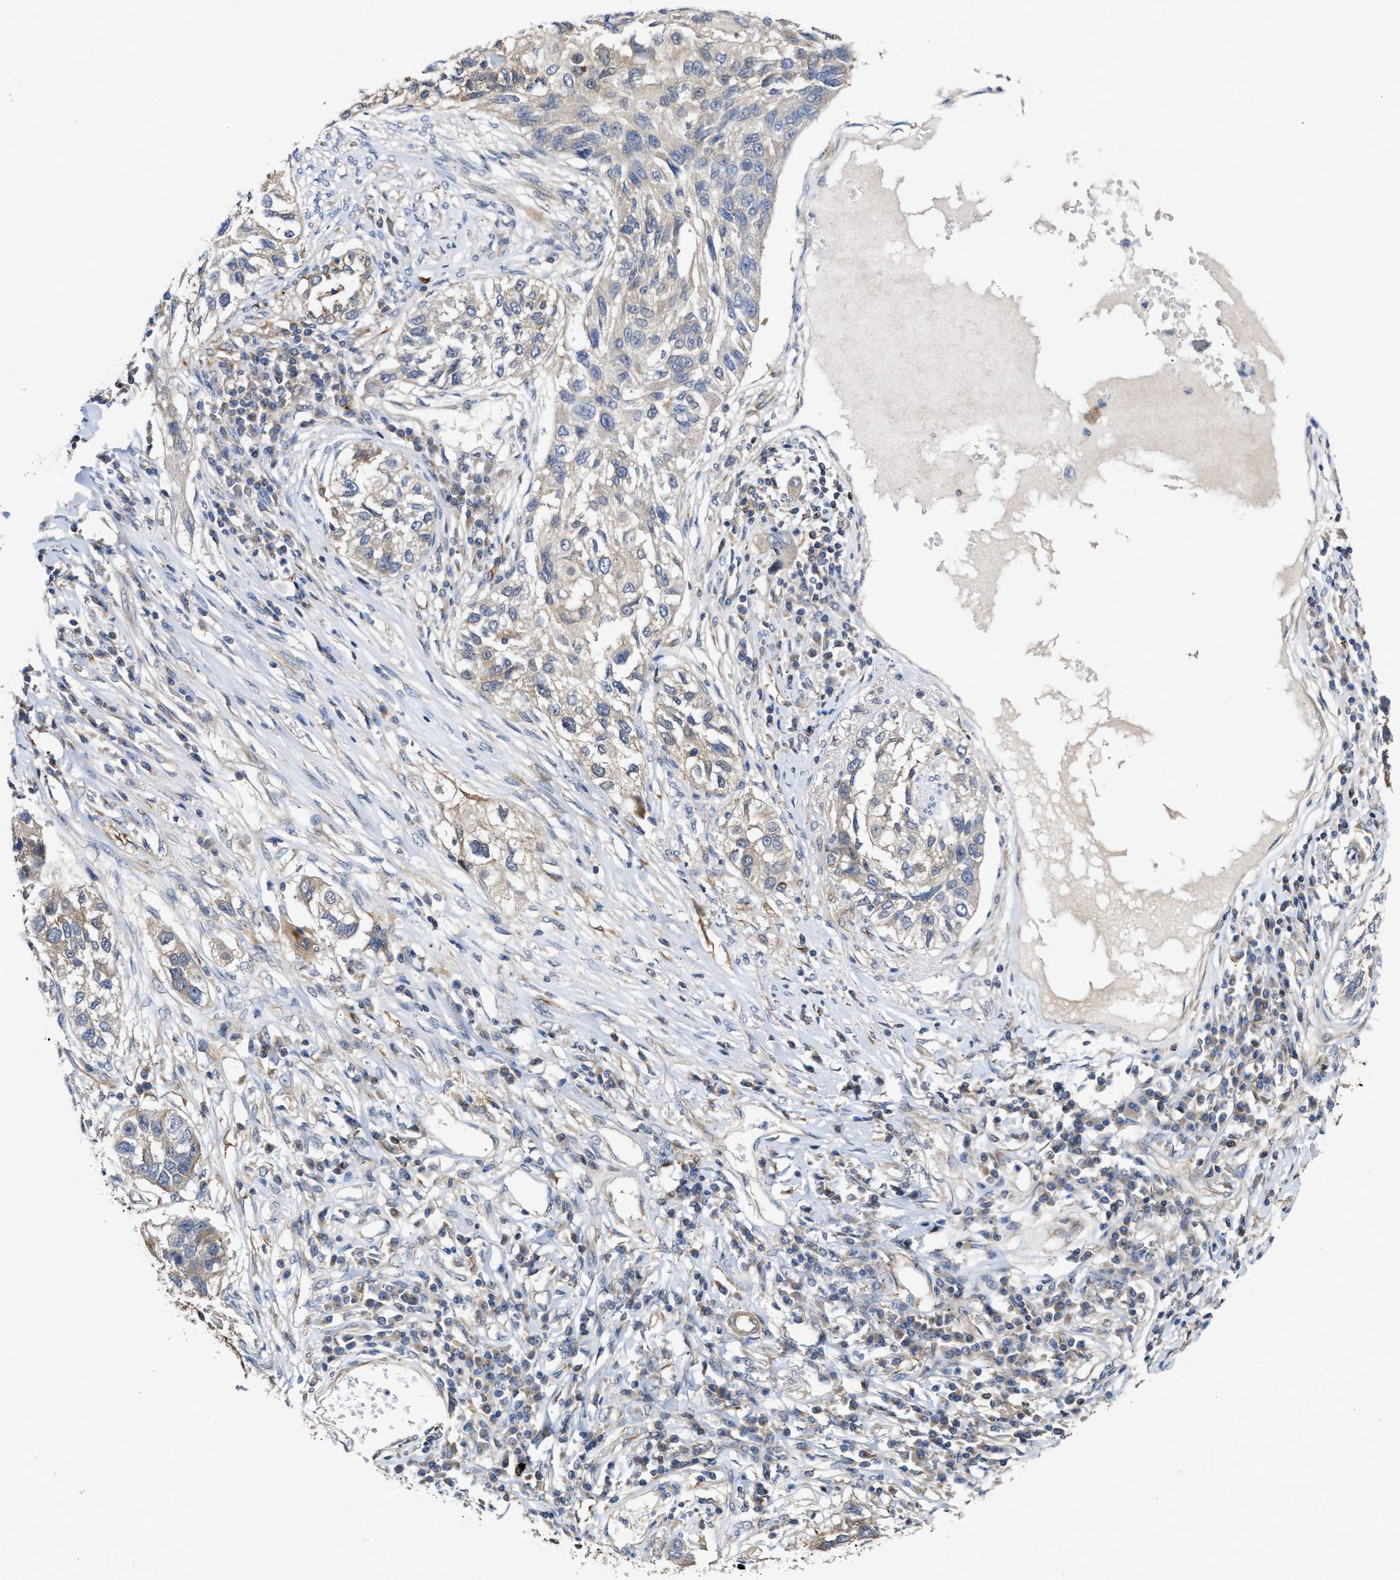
{"staining": {"intensity": "weak", "quantity": "<25%", "location": "cytoplasmic/membranous"}, "tissue": "lung cancer", "cell_type": "Tumor cells", "image_type": "cancer", "snomed": [{"axis": "morphology", "description": "Squamous cell carcinoma, NOS"}, {"axis": "topography", "description": "Lung"}], "caption": "A photomicrograph of squamous cell carcinoma (lung) stained for a protein shows no brown staining in tumor cells. (IHC, brightfield microscopy, high magnification).", "gene": "BBLN", "patient": {"sex": "male", "age": 71}}